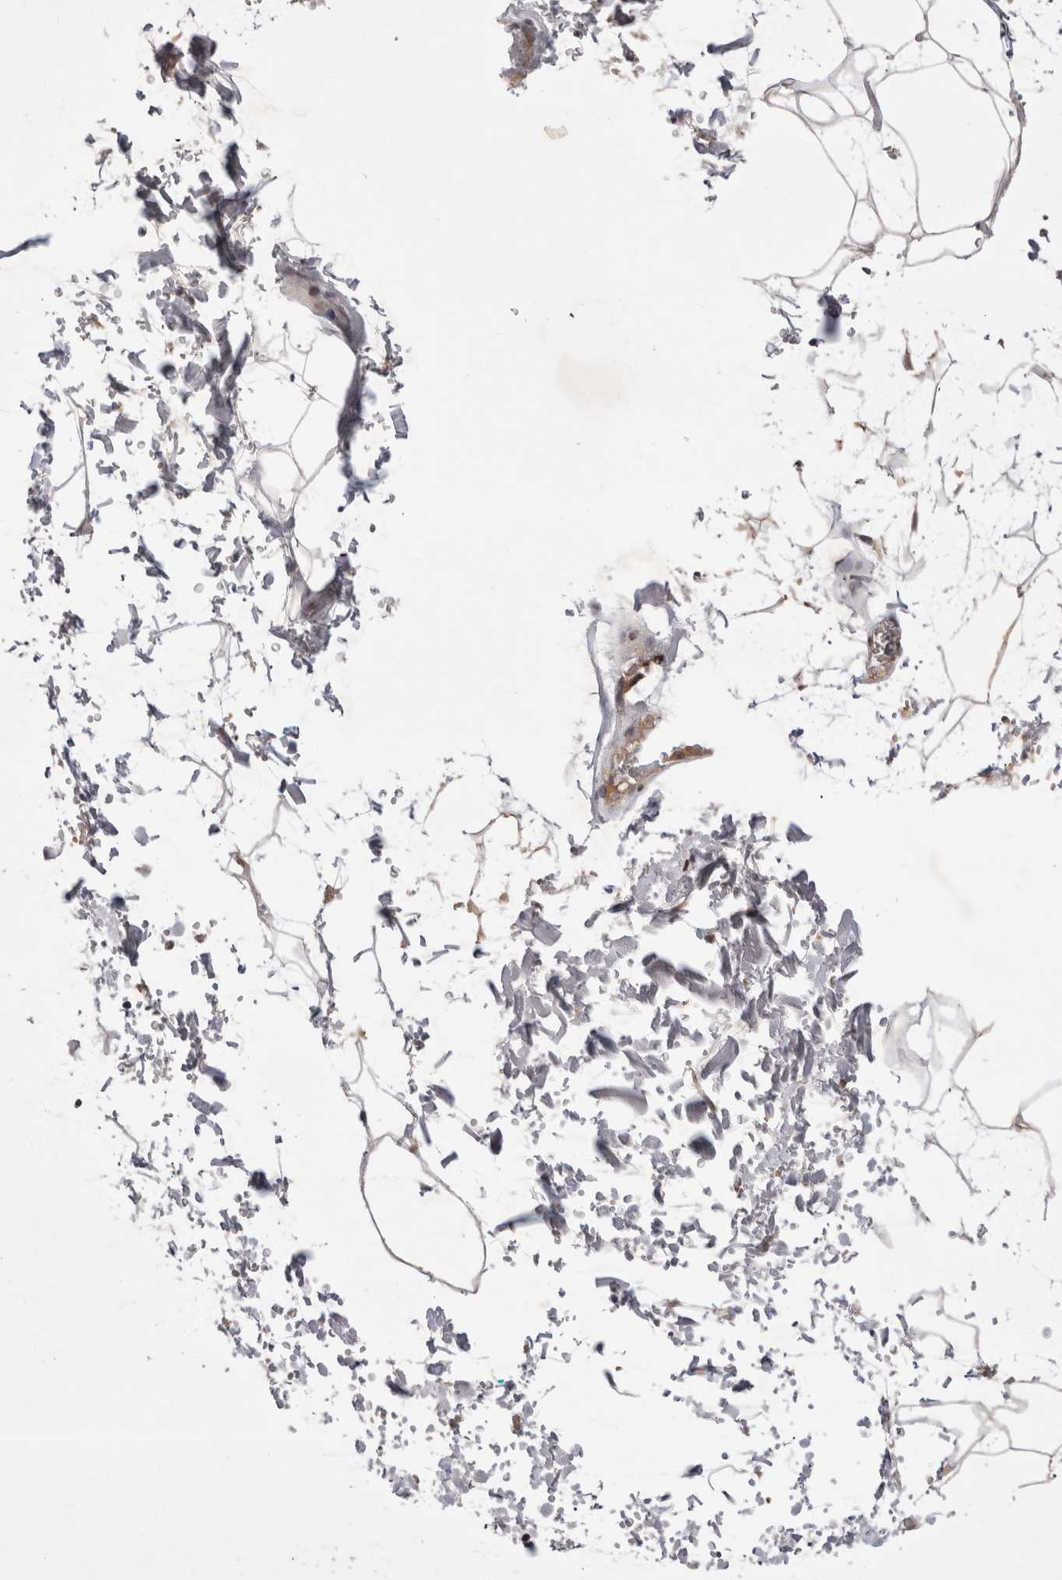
{"staining": {"intensity": "weak", "quantity": ">75%", "location": "cytoplasmic/membranous"}, "tissue": "adipose tissue", "cell_type": "Adipocytes", "image_type": "normal", "snomed": [{"axis": "morphology", "description": "Normal tissue, NOS"}, {"axis": "topography", "description": "Soft tissue"}], "caption": "IHC staining of unremarkable adipose tissue, which shows low levels of weak cytoplasmic/membranous staining in approximately >75% of adipocytes indicating weak cytoplasmic/membranous protein staining. The staining was performed using DAB (3,3'-diaminobenzidine) (brown) for protein detection and nuclei were counterstained in hematoxylin (blue).", "gene": "PLEKHM1", "patient": {"sex": "male", "age": 72}}